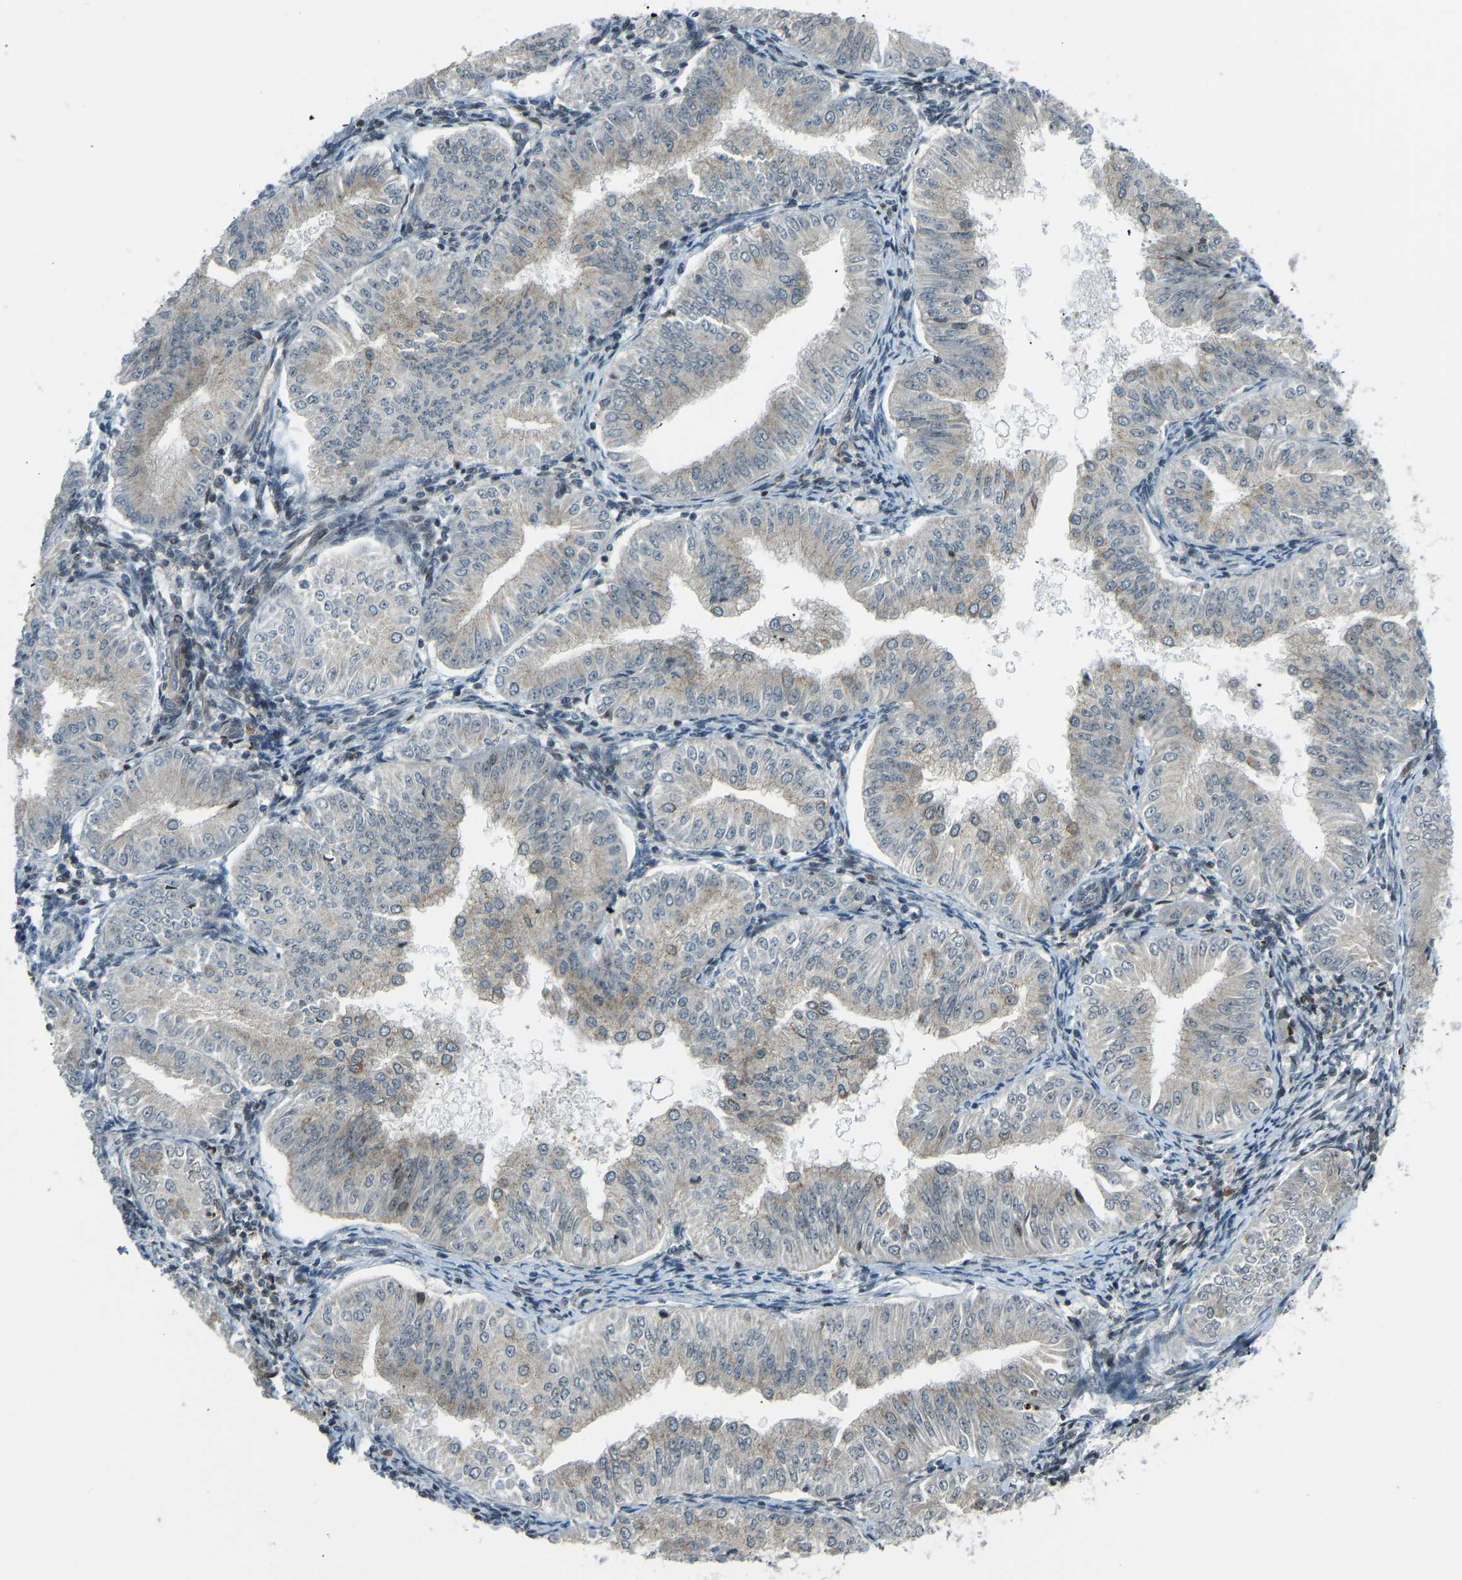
{"staining": {"intensity": "weak", "quantity": "<25%", "location": "cytoplasmic/membranous"}, "tissue": "endometrial cancer", "cell_type": "Tumor cells", "image_type": "cancer", "snomed": [{"axis": "morphology", "description": "Normal tissue, NOS"}, {"axis": "morphology", "description": "Adenocarcinoma, NOS"}, {"axis": "topography", "description": "Endometrium"}], "caption": "Adenocarcinoma (endometrial) was stained to show a protein in brown. There is no significant positivity in tumor cells.", "gene": "SVOPL", "patient": {"sex": "female", "age": 53}}